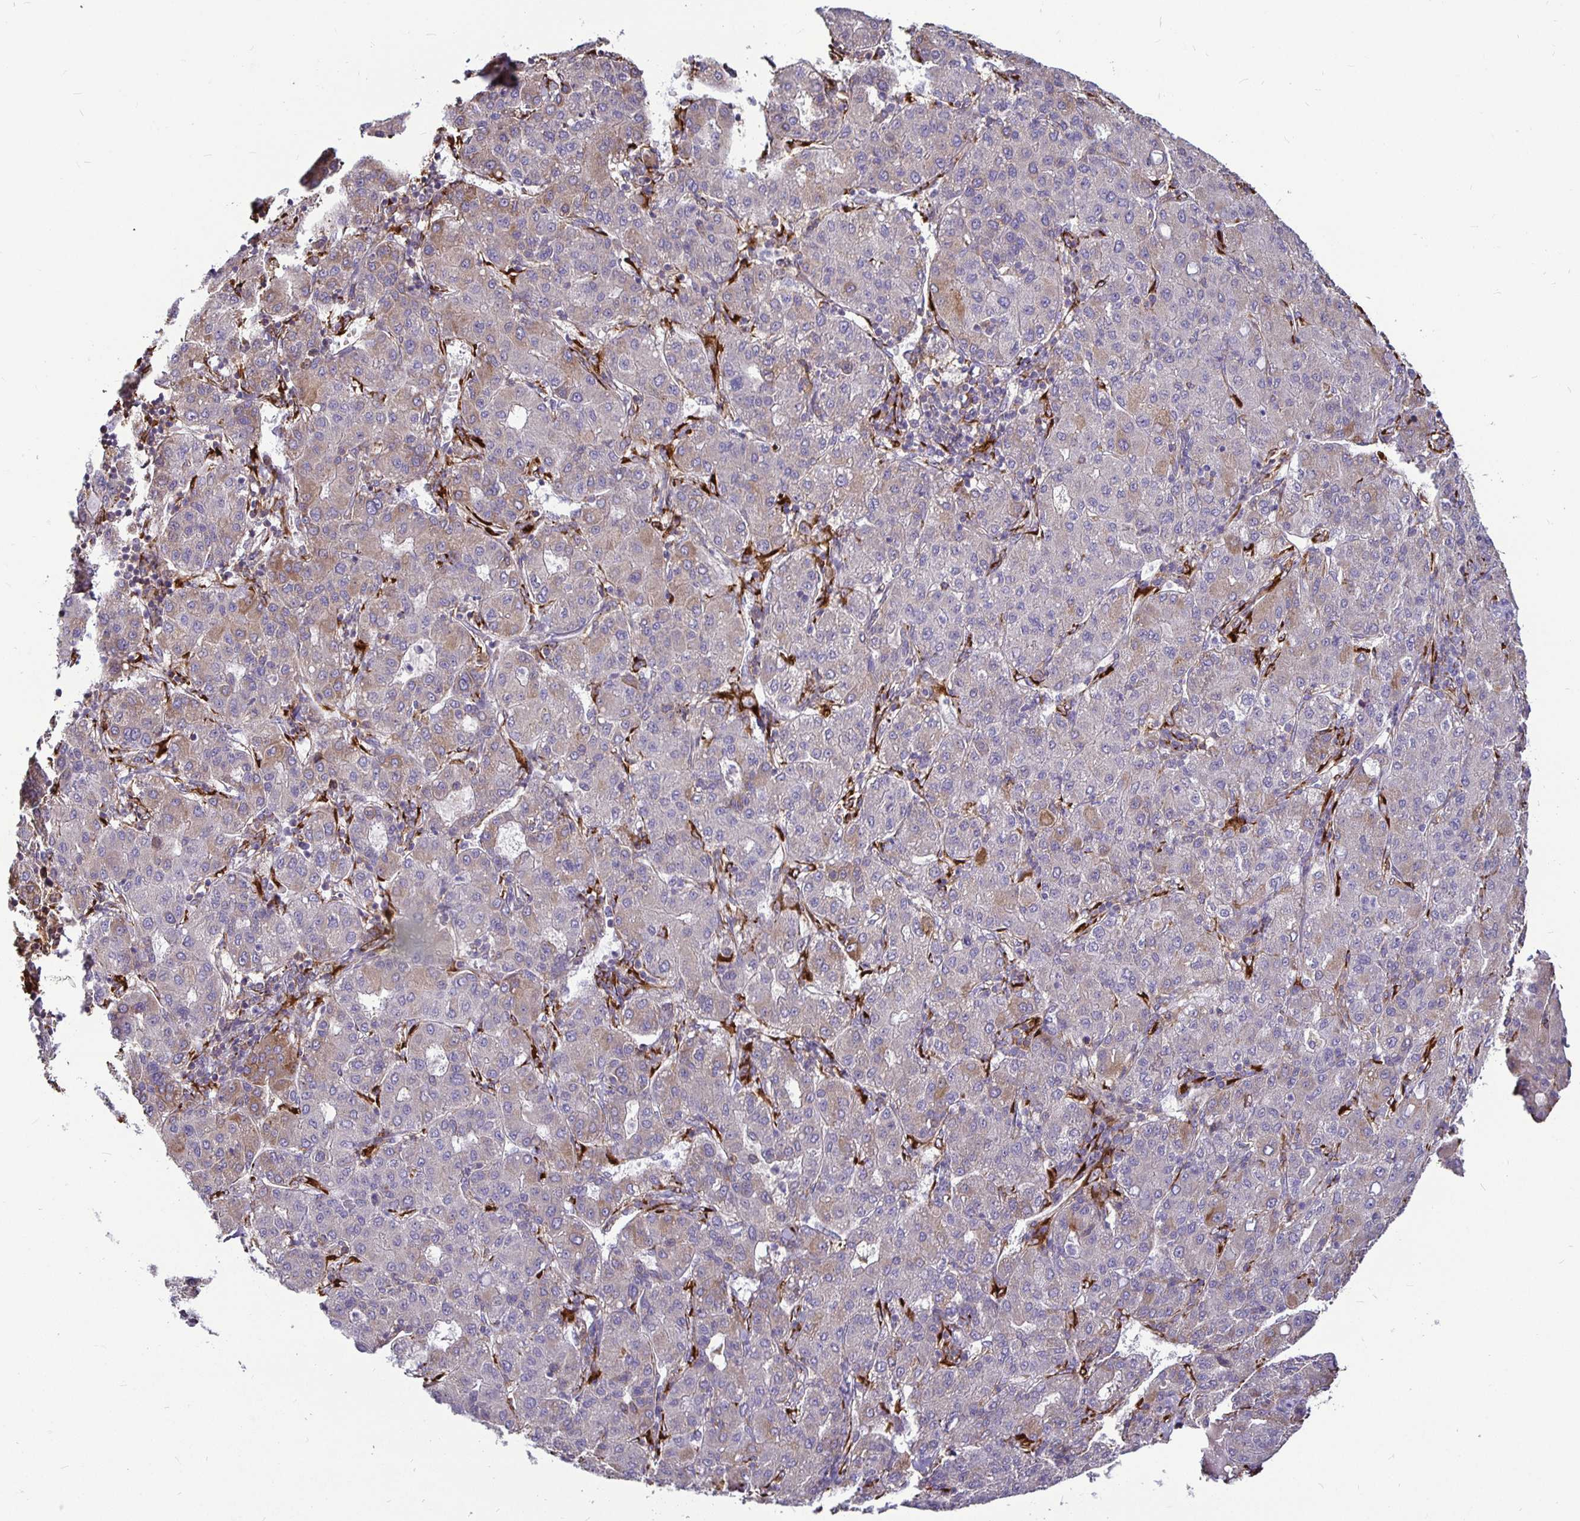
{"staining": {"intensity": "weak", "quantity": "<25%", "location": "cytoplasmic/membranous"}, "tissue": "liver cancer", "cell_type": "Tumor cells", "image_type": "cancer", "snomed": [{"axis": "morphology", "description": "Carcinoma, Hepatocellular, NOS"}, {"axis": "topography", "description": "Liver"}], "caption": "This image is of hepatocellular carcinoma (liver) stained with IHC to label a protein in brown with the nuclei are counter-stained blue. There is no staining in tumor cells.", "gene": "P4HA2", "patient": {"sex": "male", "age": 65}}